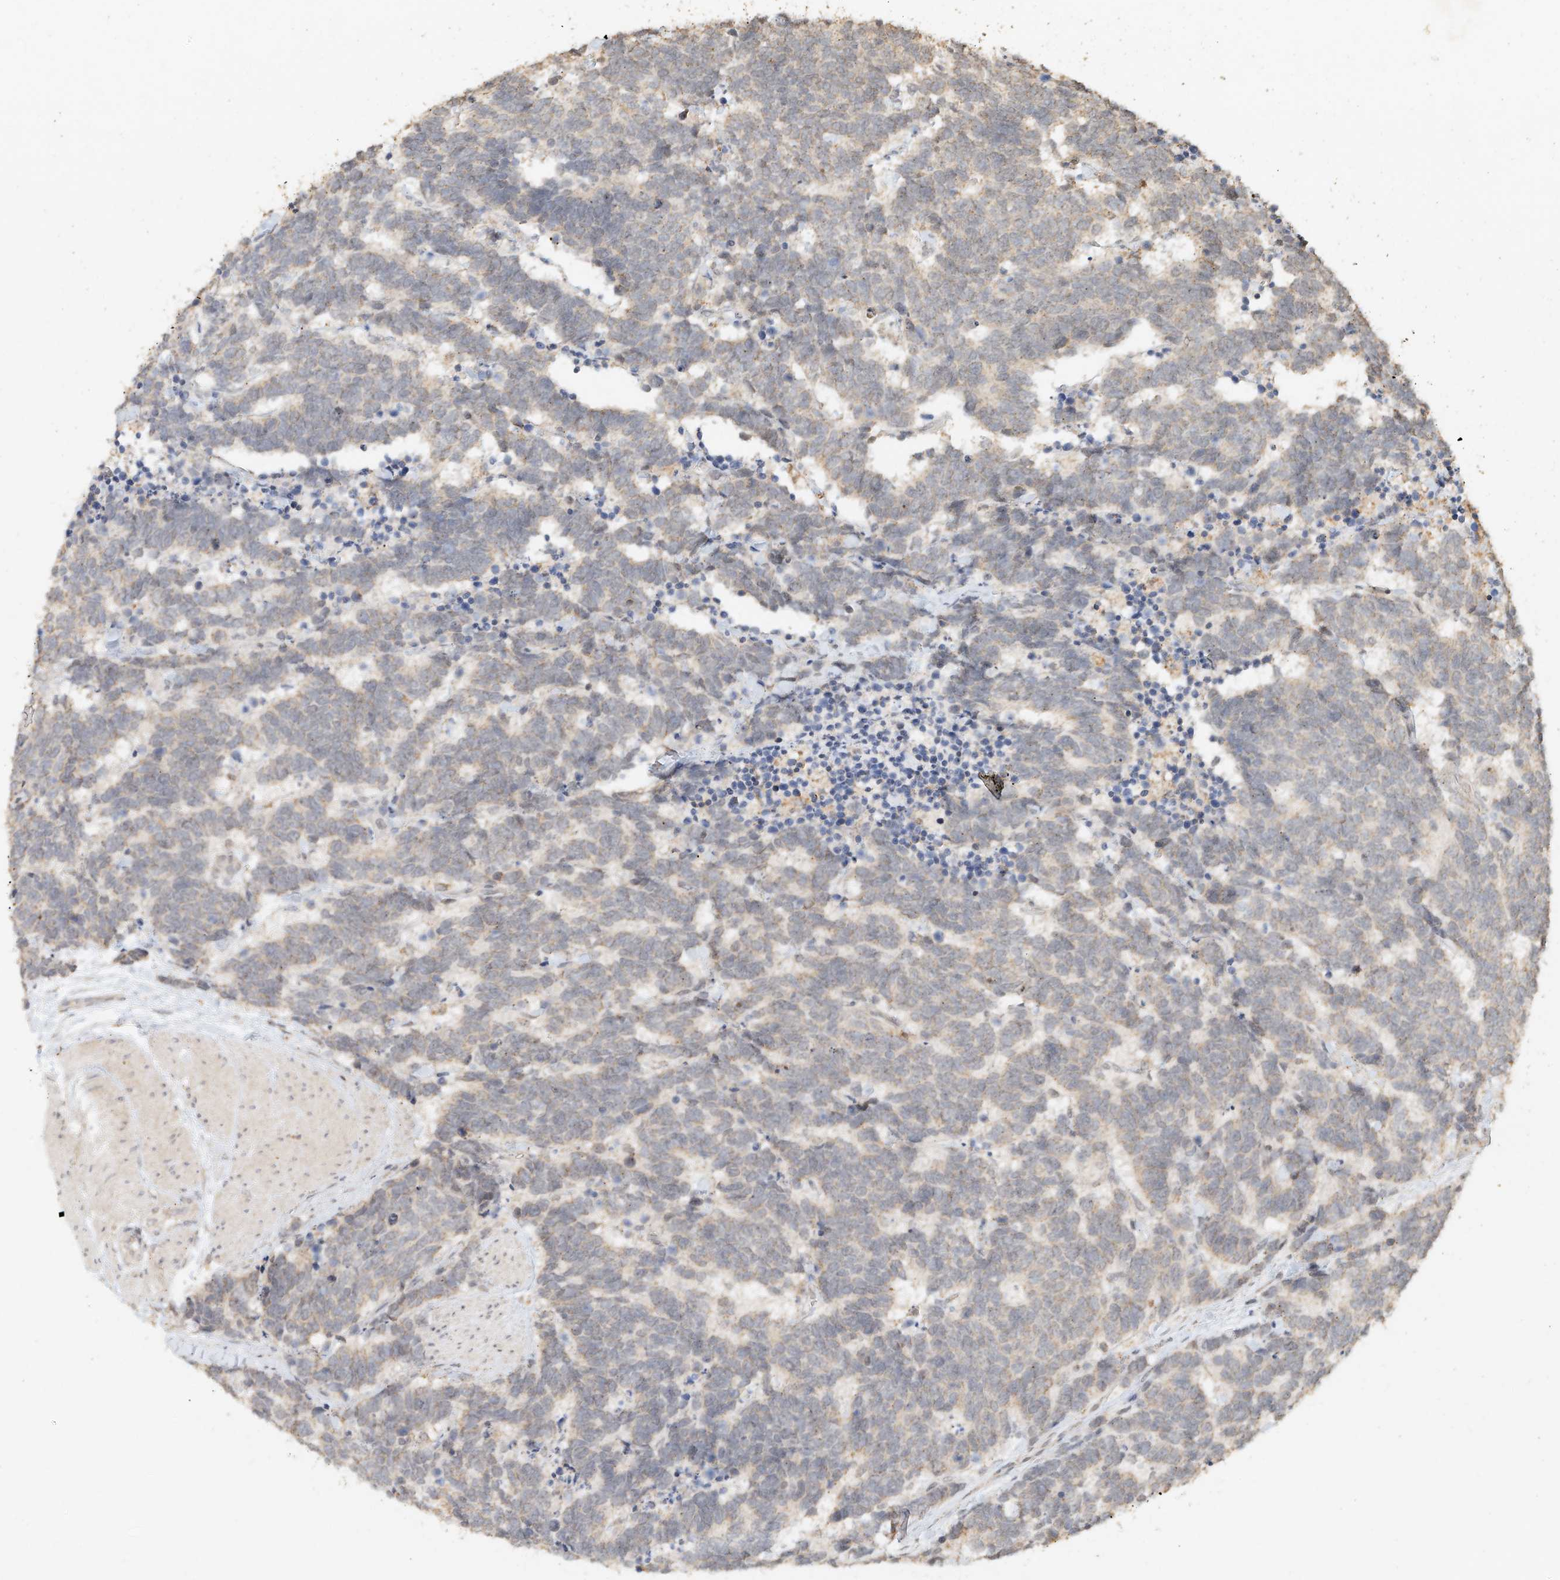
{"staining": {"intensity": "weak", "quantity": "<25%", "location": "cytoplasmic/membranous"}, "tissue": "carcinoid", "cell_type": "Tumor cells", "image_type": "cancer", "snomed": [{"axis": "morphology", "description": "Carcinoma, NOS"}, {"axis": "morphology", "description": "Carcinoid, malignant, NOS"}, {"axis": "topography", "description": "Urinary bladder"}], "caption": "High power microscopy histopathology image of an immunohistochemistry histopathology image of carcinoid (malignant), revealing no significant expression in tumor cells.", "gene": "CXorf58", "patient": {"sex": "male", "age": 57}}